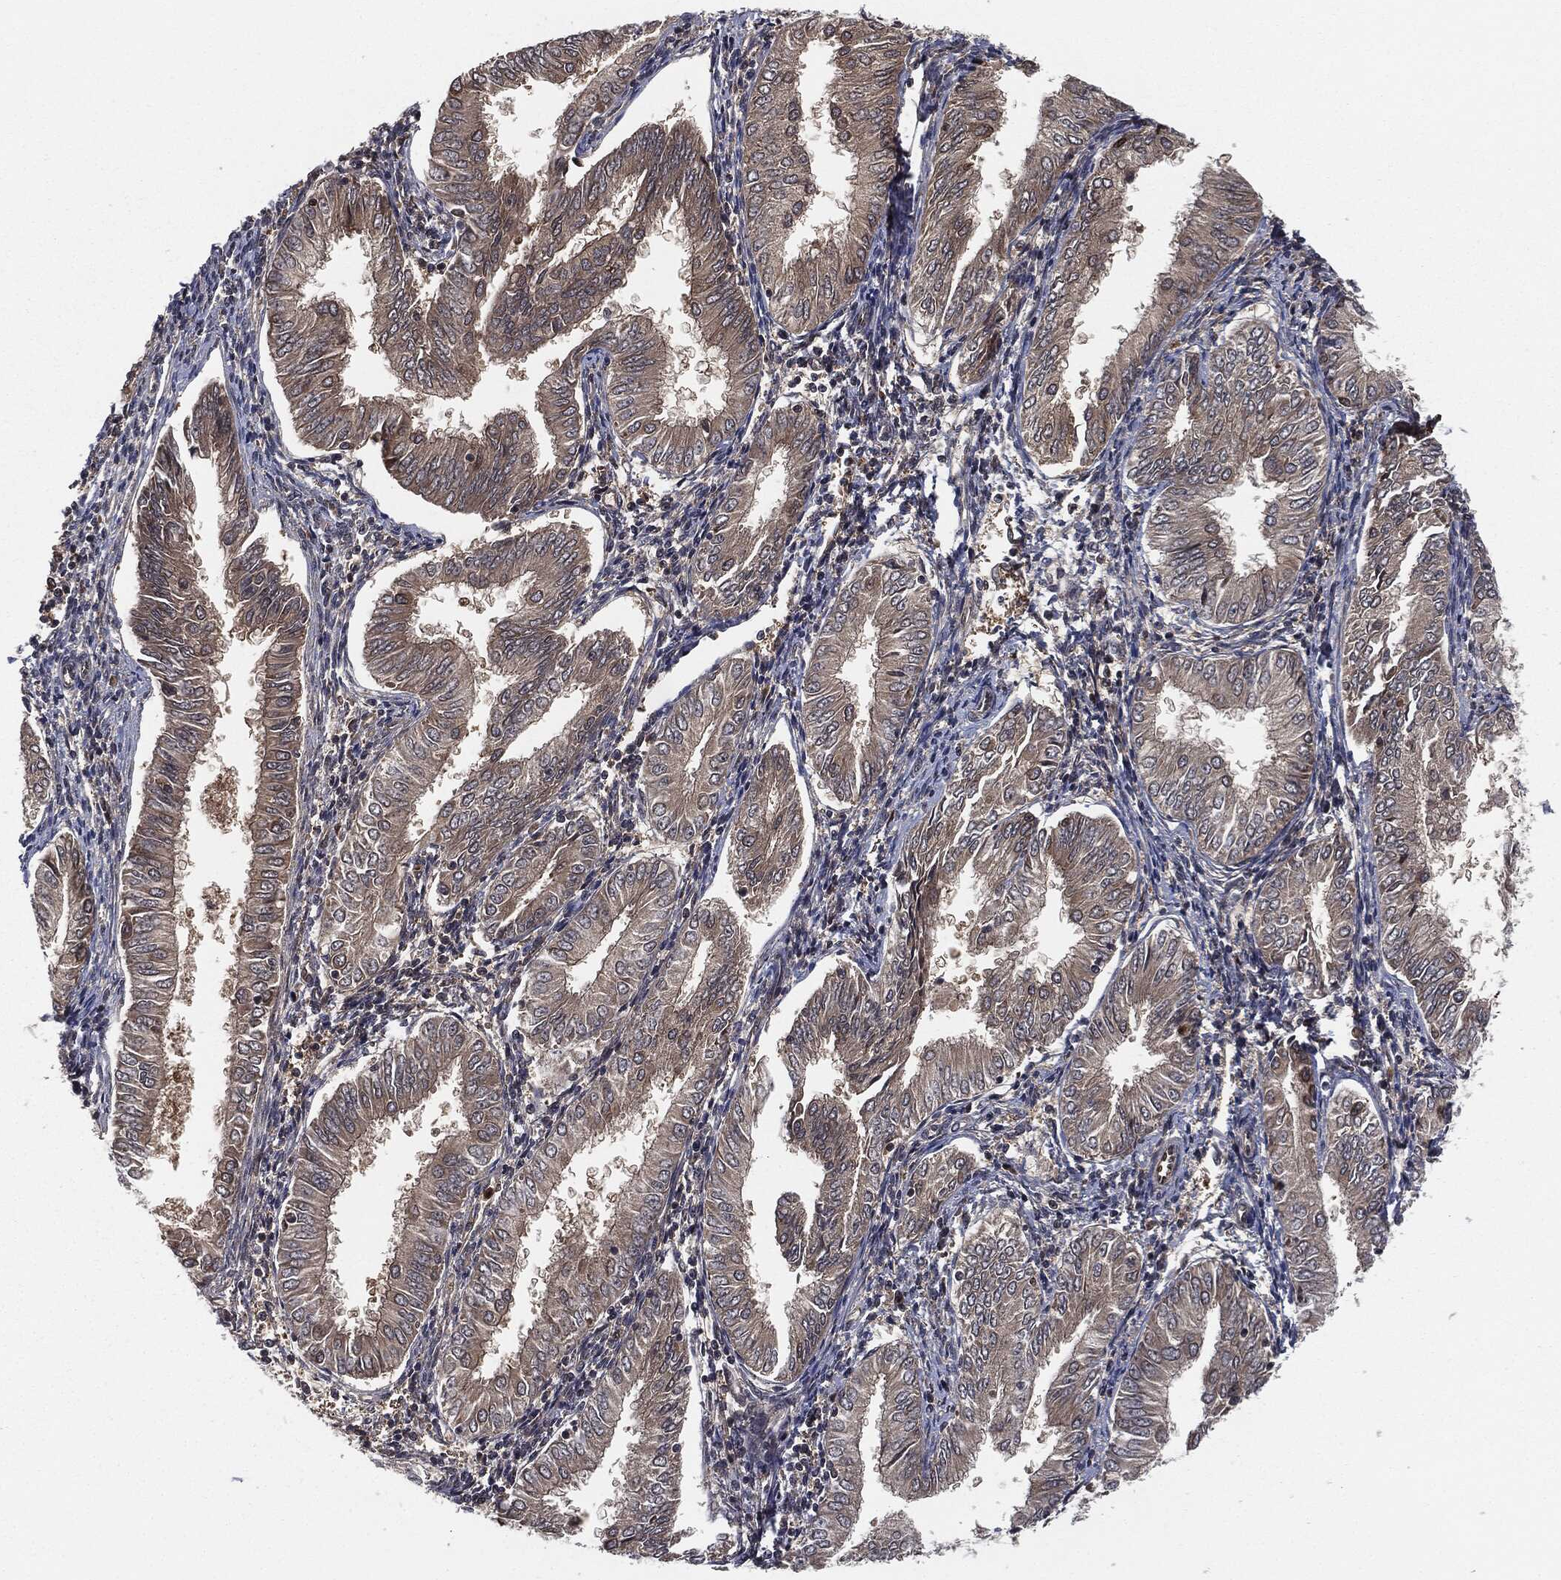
{"staining": {"intensity": "negative", "quantity": "none", "location": "none"}, "tissue": "endometrial cancer", "cell_type": "Tumor cells", "image_type": "cancer", "snomed": [{"axis": "morphology", "description": "Adenocarcinoma, NOS"}, {"axis": "topography", "description": "Endometrium"}], "caption": "Endometrial cancer was stained to show a protein in brown. There is no significant positivity in tumor cells. Nuclei are stained in blue.", "gene": "CAPRIN2", "patient": {"sex": "female", "age": 53}}